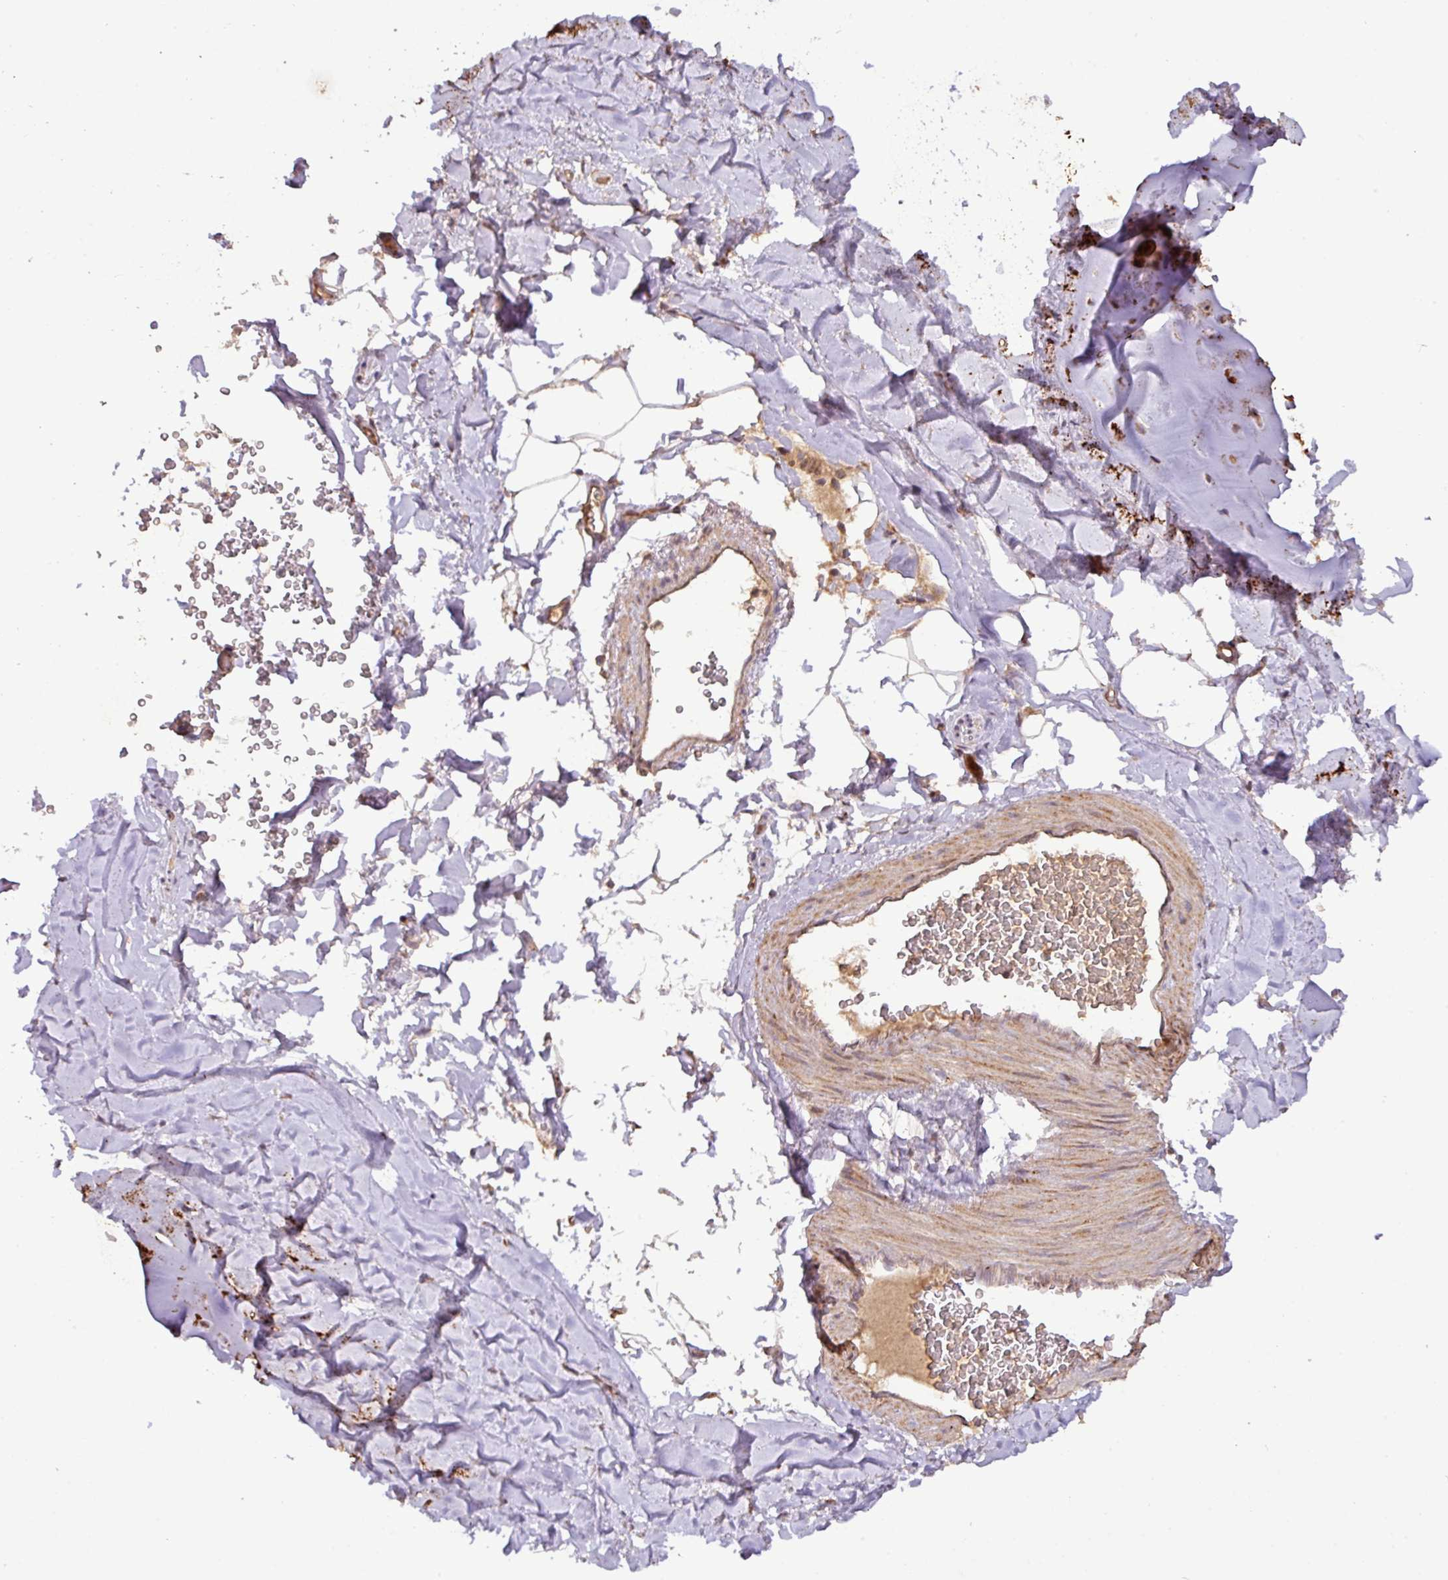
{"staining": {"intensity": "weak", "quantity": ">75%", "location": "cytoplasmic/membranous"}, "tissue": "adipose tissue", "cell_type": "Adipocytes", "image_type": "normal", "snomed": [{"axis": "morphology", "description": "Normal tissue, NOS"}, {"axis": "topography", "description": "Cartilage tissue"}, {"axis": "topography", "description": "Bronchus"}], "caption": "Adipocytes exhibit weak cytoplasmic/membranous expression in approximately >75% of cells in normal adipose tissue.", "gene": "YPEL1", "patient": {"sex": "female", "age": 72}}